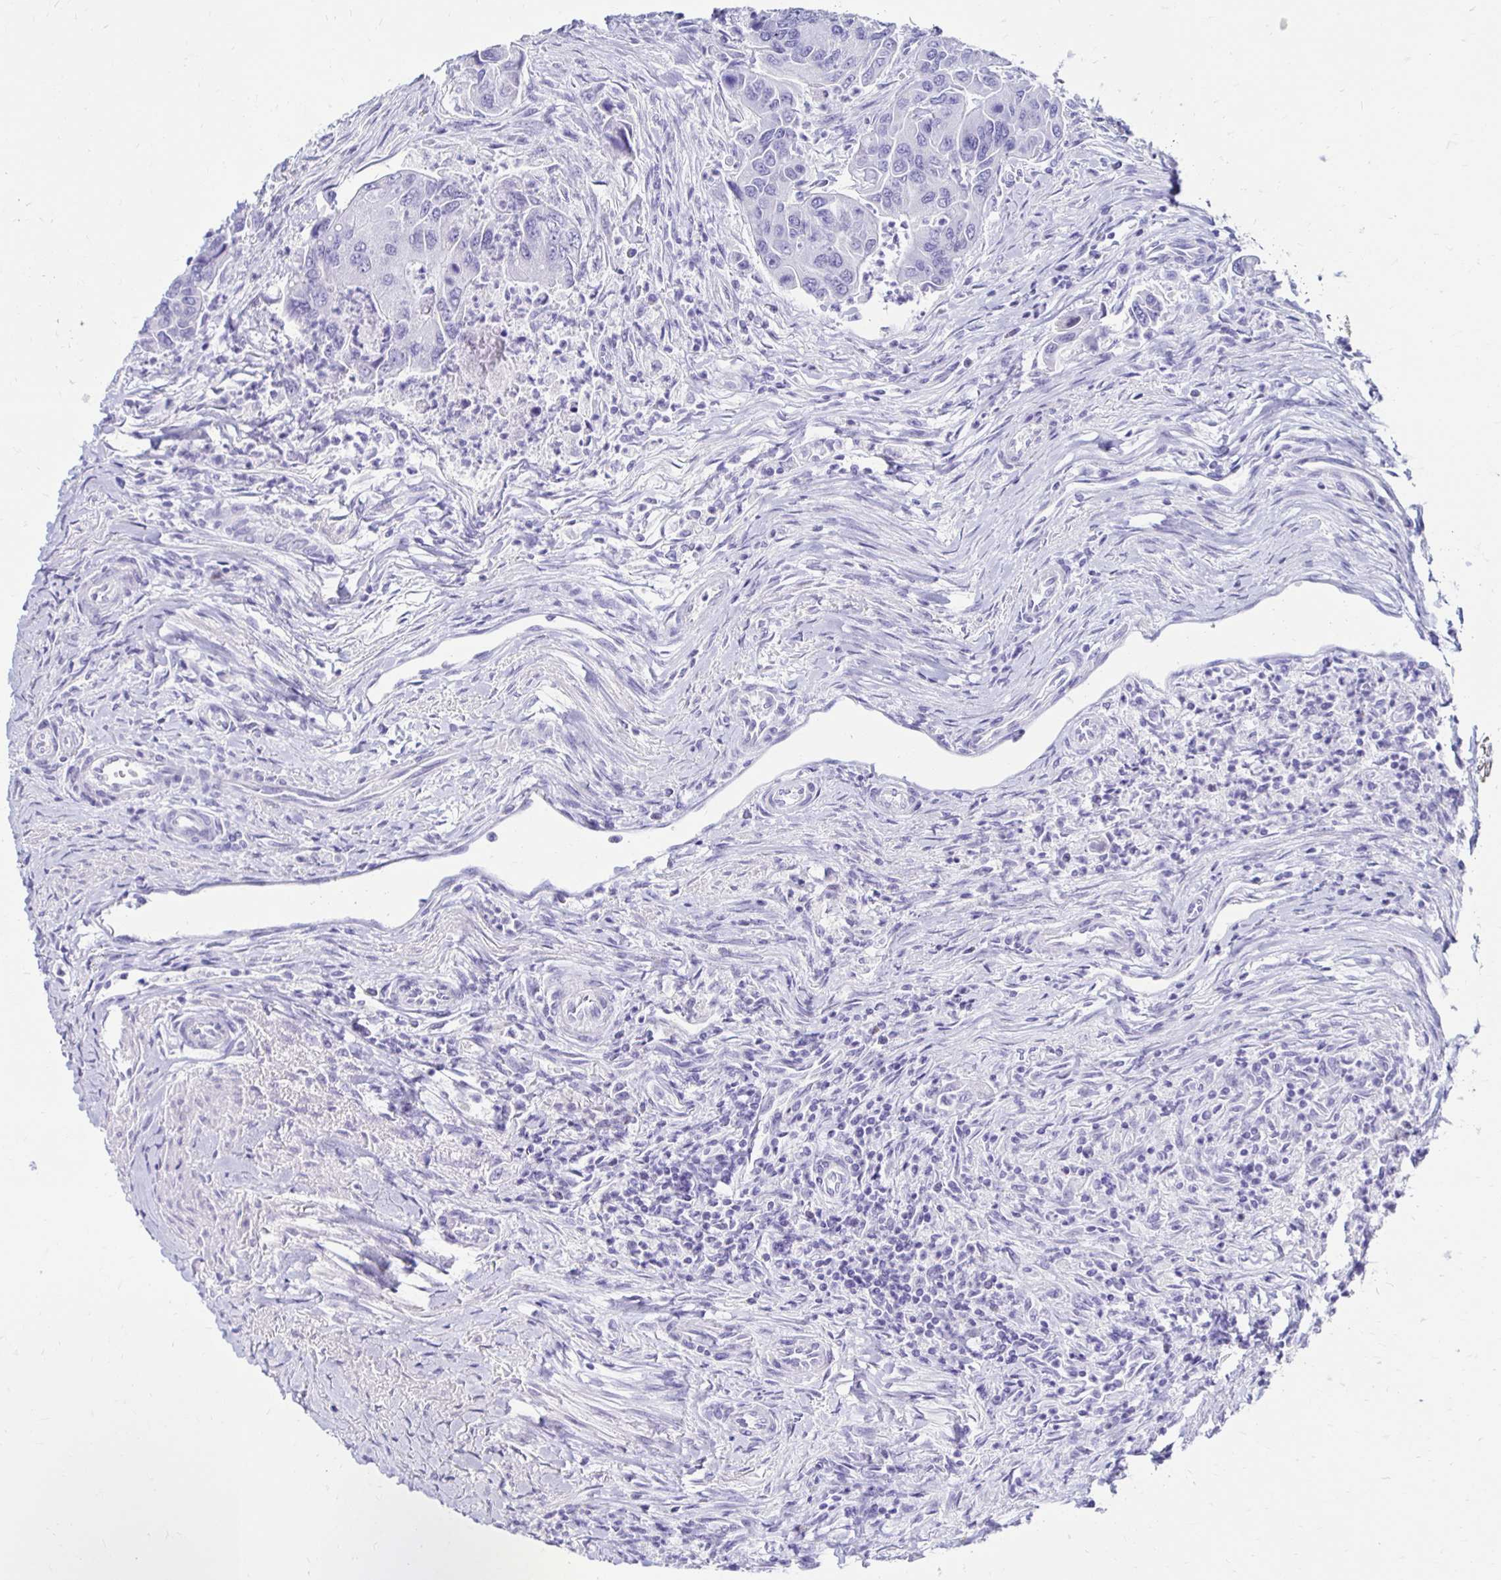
{"staining": {"intensity": "negative", "quantity": "none", "location": "none"}, "tissue": "colorectal cancer", "cell_type": "Tumor cells", "image_type": "cancer", "snomed": [{"axis": "morphology", "description": "Adenocarcinoma, NOS"}, {"axis": "topography", "description": "Colon"}], "caption": "High power microscopy micrograph of an IHC image of colorectal adenocarcinoma, revealing no significant staining in tumor cells. (Brightfield microscopy of DAB IHC at high magnification).", "gene": "CST5", "patient": {"sex": "female", "age": 67}}